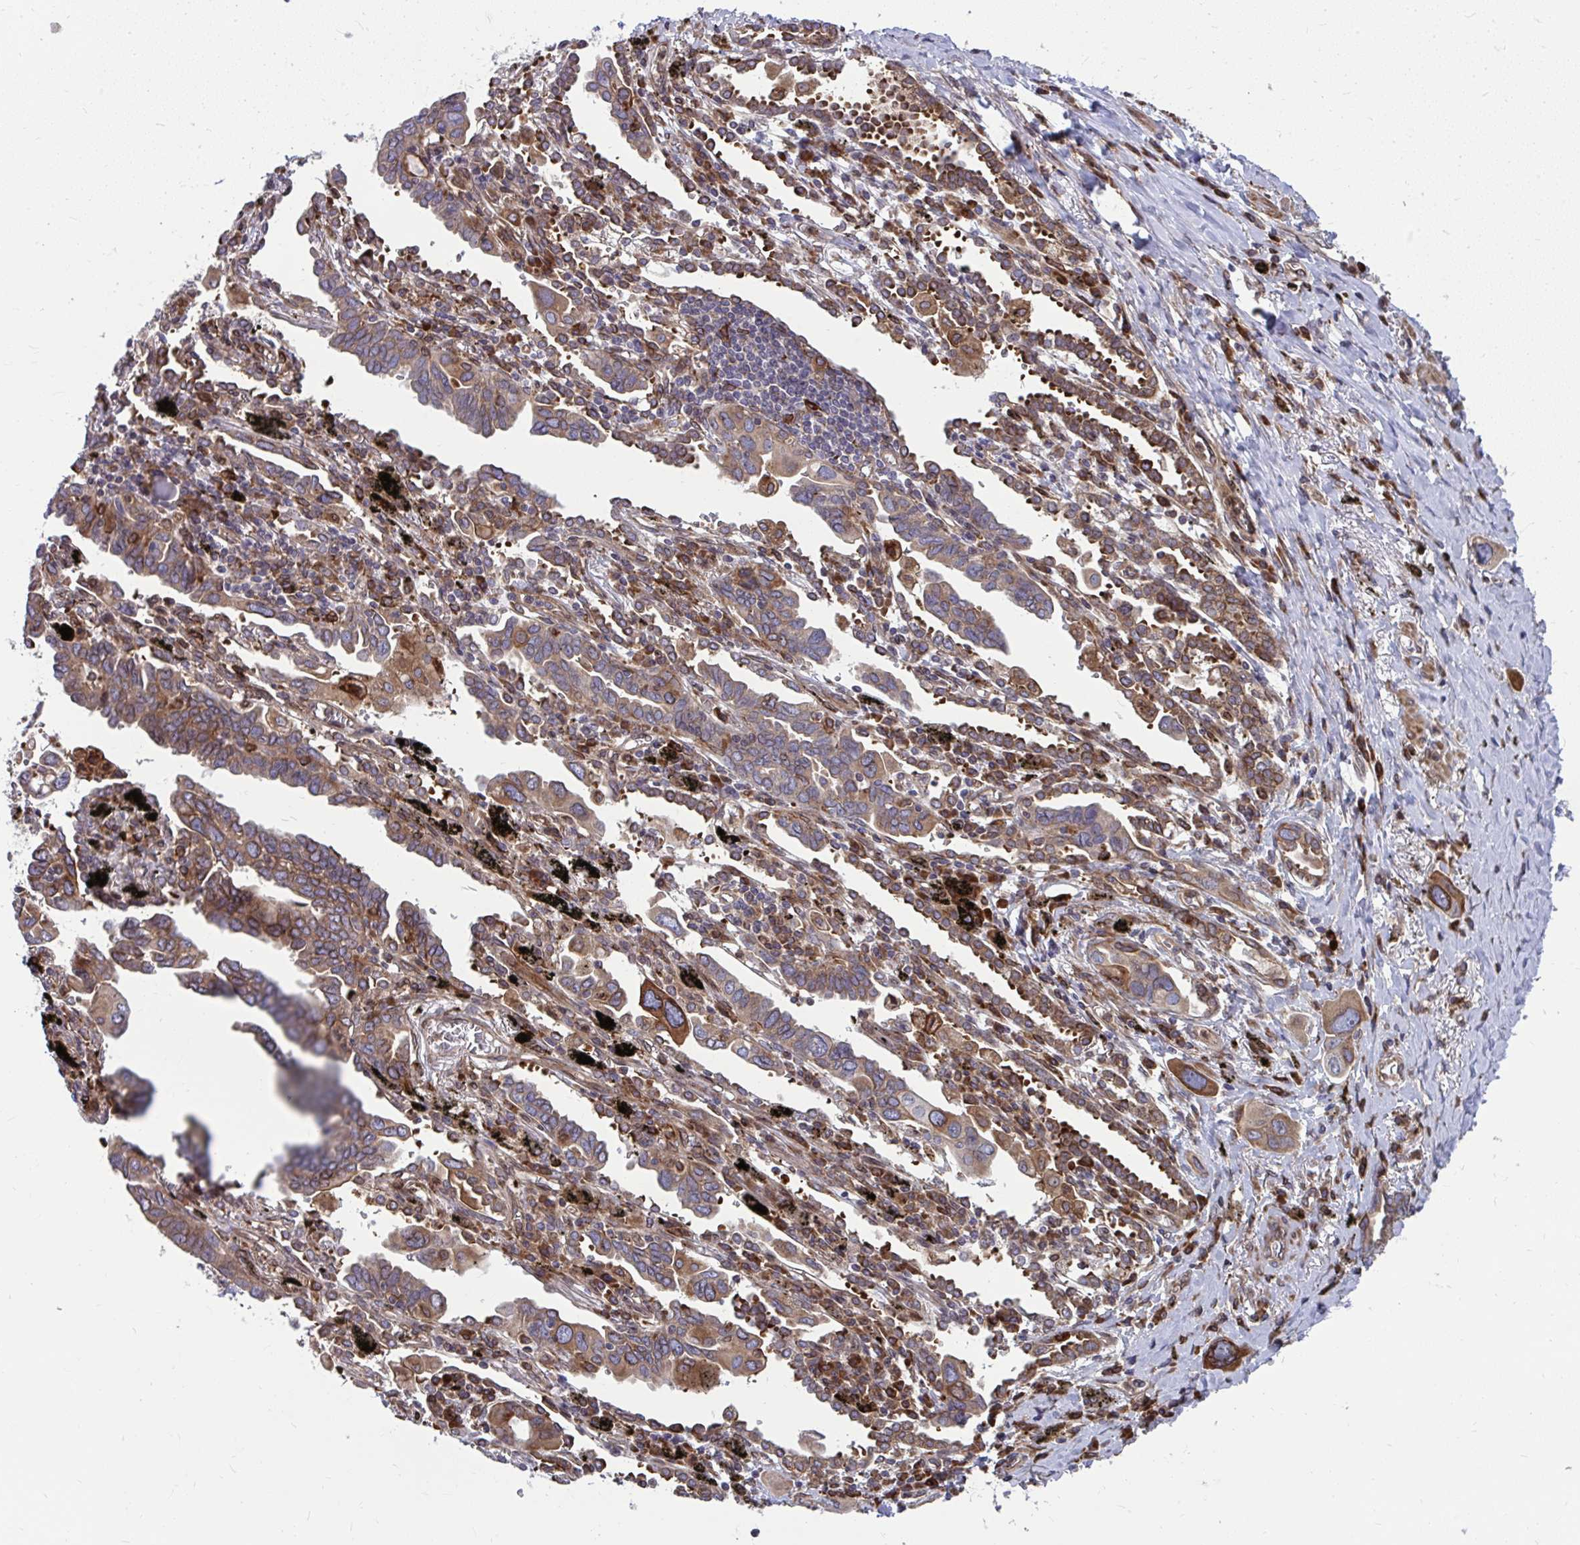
{"staining": {"intensity": "moderate", "quantity": ">75%", "location": "cytoplasmic/membranous"}, "tissue": "lung cancer", "cell_type": "Tumor cells", "image_type": "cancer", "snomed": [{"axis": "morphology", "description": "Adenocarcinoma, NOS"}, {"axis": "topography", "description": "Lung"}], "caption": "Protein staining exhibits moderate cytoplasmic/membranous staining in about >75% of tumor cells in lung cancer (adenocarcinoma).", "gene": "STIM2", "patient": {"sex": "male", "age": 76}}